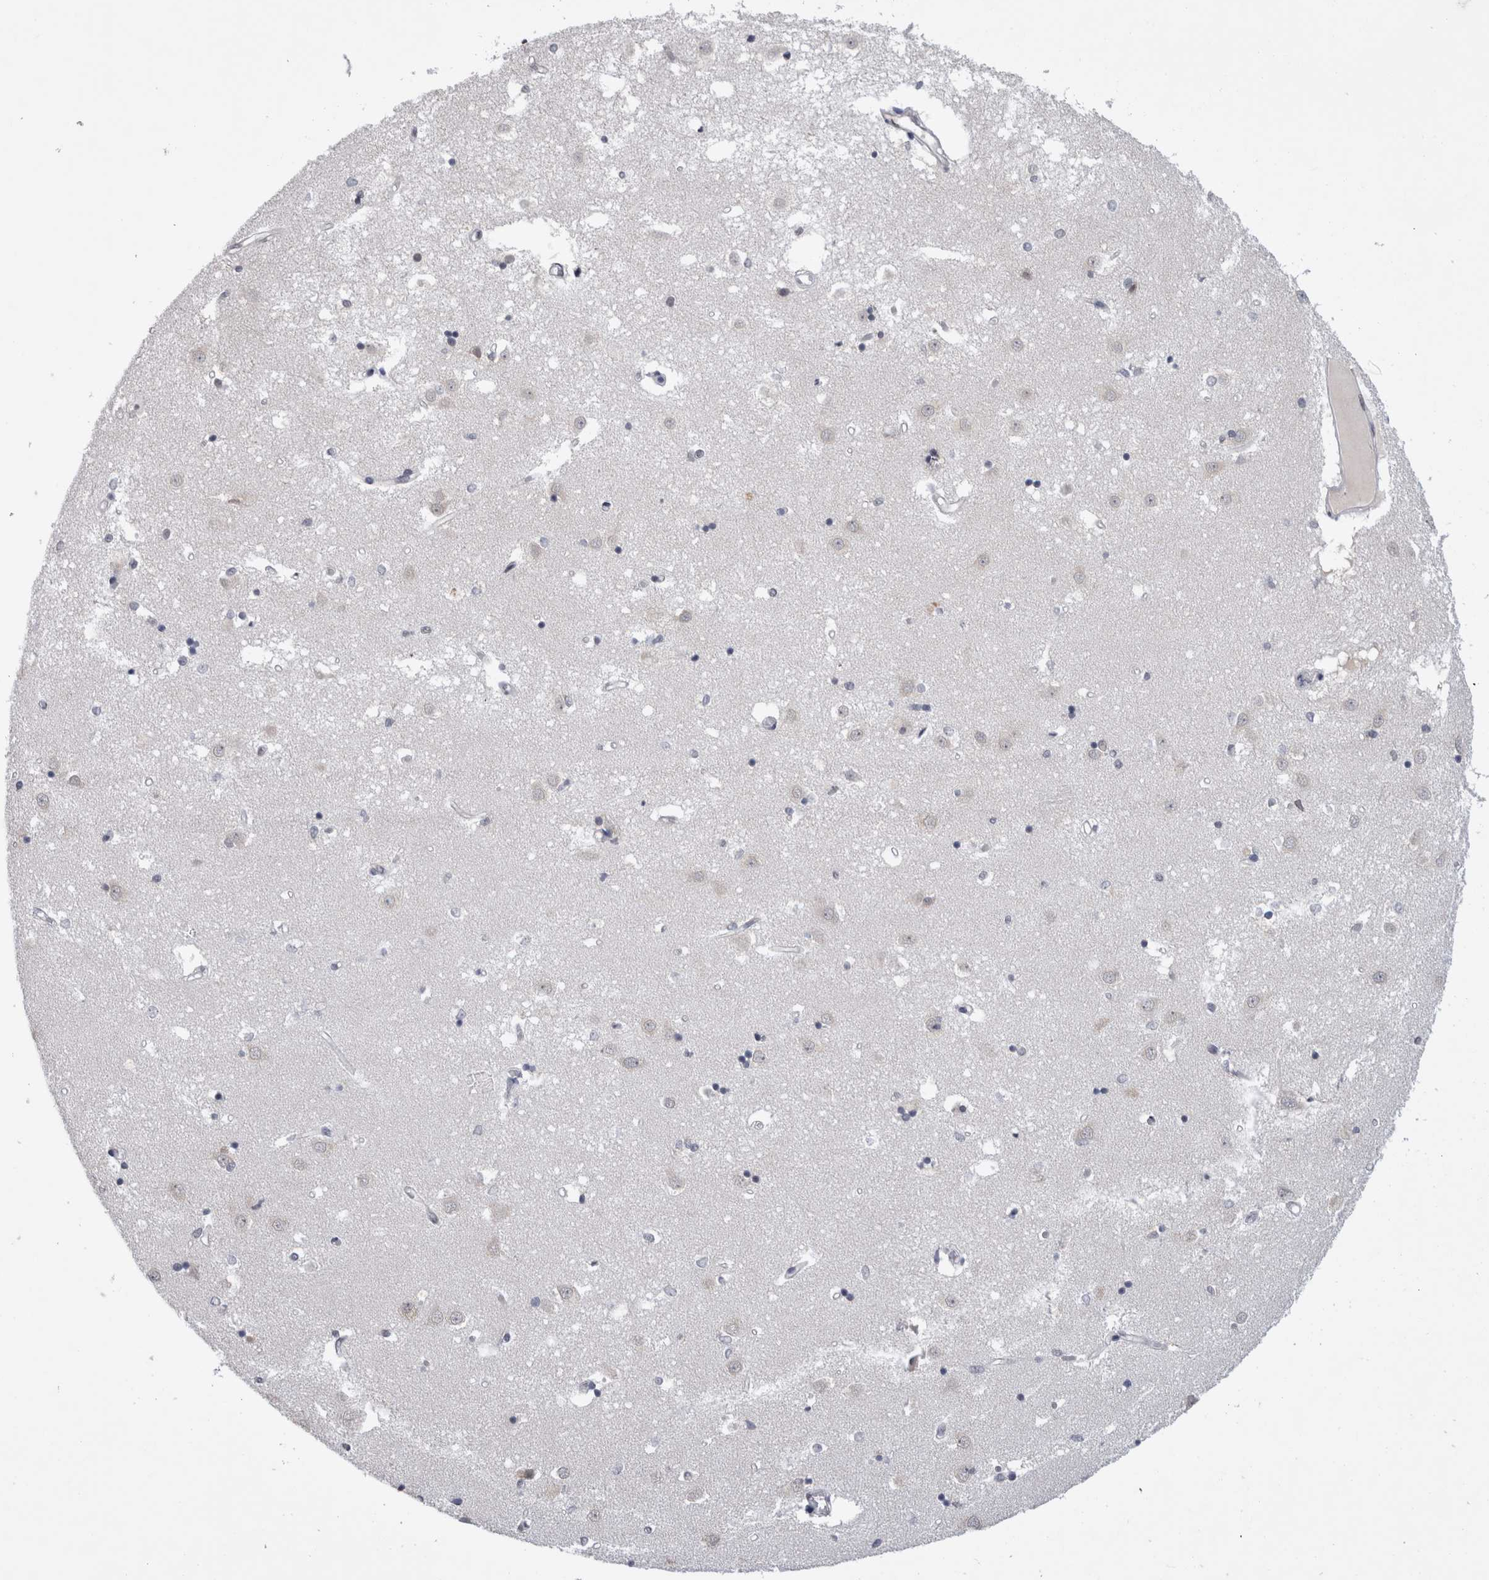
{"staining": {"intensity": "moderate", "quantity": "<25%", "location": "nuclear"}, "tissue": "caudate", "cell_type": "Glial cells", "image_type": "normal", "snomed": [{"axis": "morphology", "description": "Normal tissue, NOS"}, {"axis": "topography", "description": "Lateral ventricle wall"}], "caption": "Normal caudate reveals moderate nuclear positivity in approximately <25% of glial cells, visualized by immunohistochemistry. (brown staining indicates protein expression, while blue staining denotes nuclei).", "gene": "API5", "patient": {"sex": "male", "age": 45}}